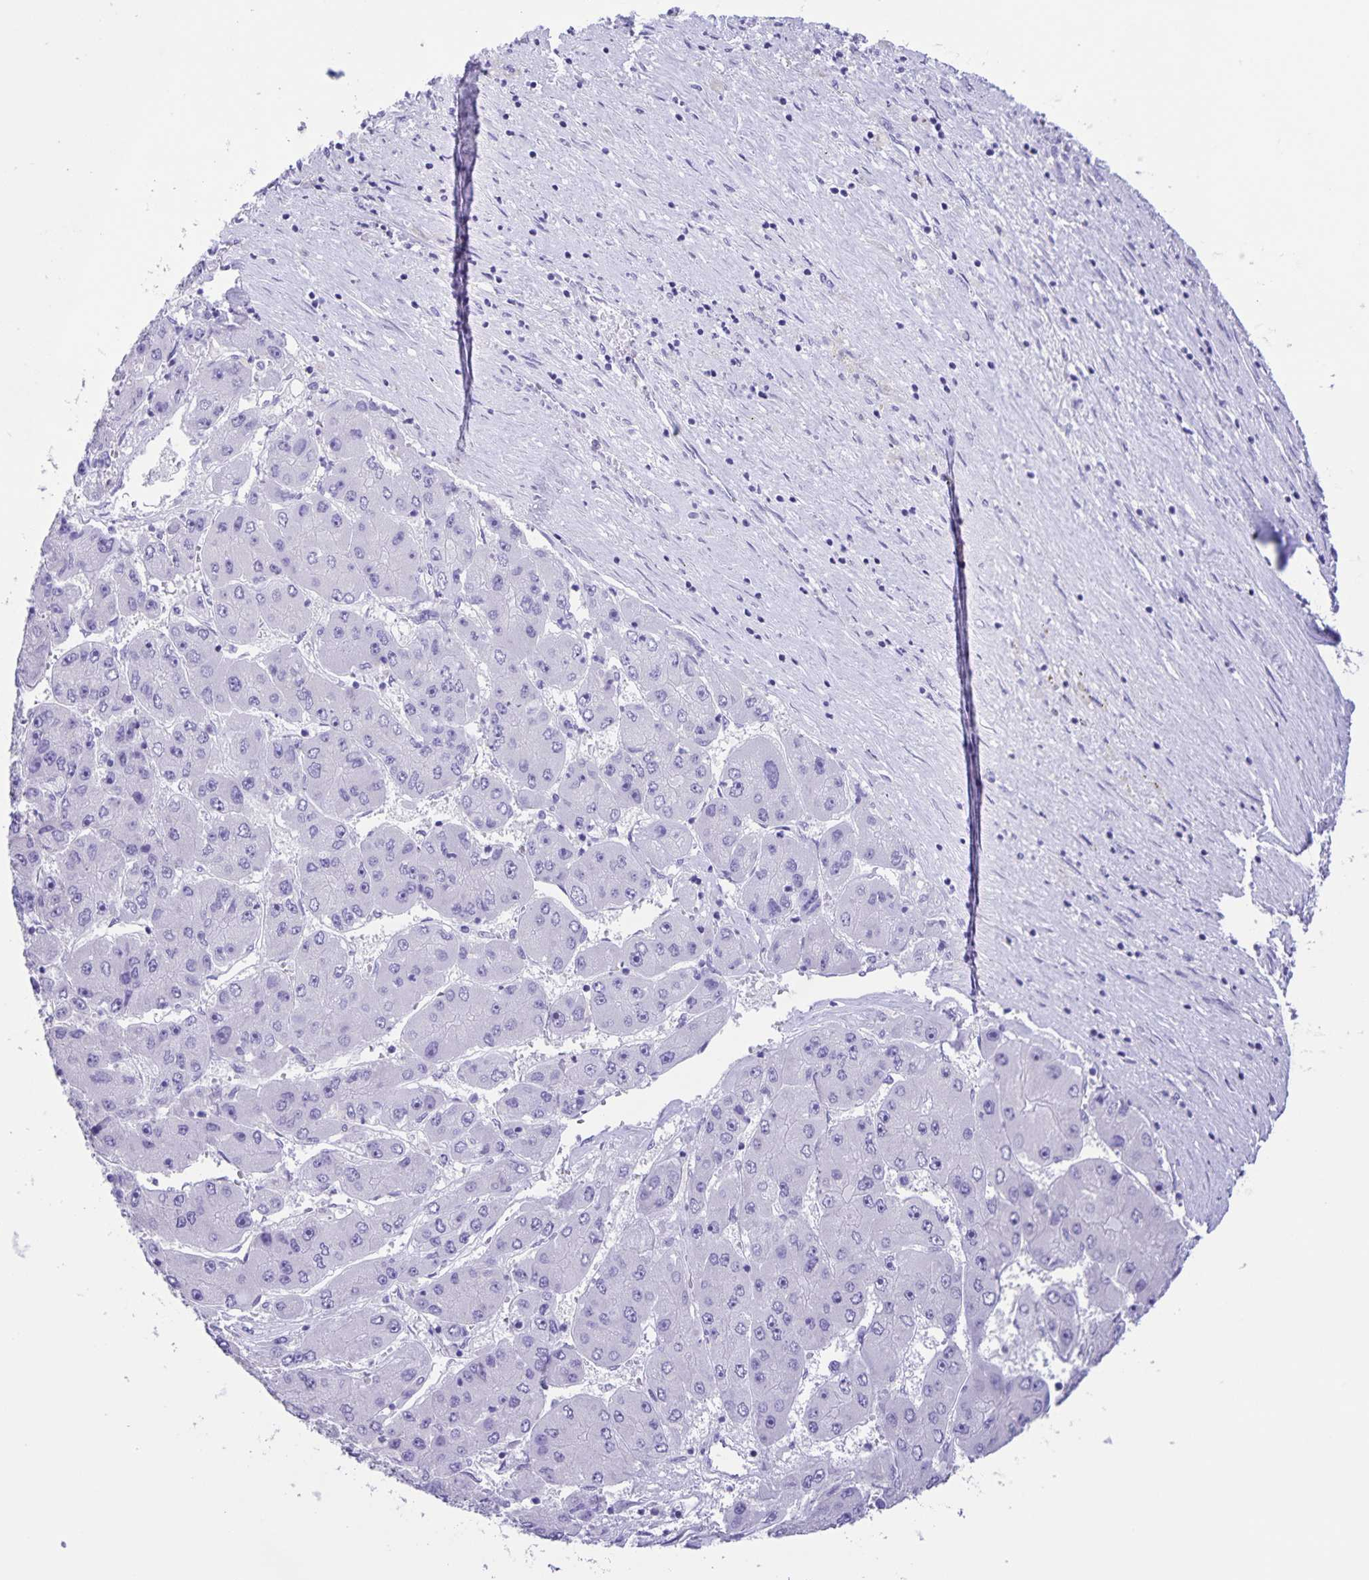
{"staining": {"intensity": "negative", "quantity": "none", "location": "none"}, "tissue": "liver cancer", "cell_type": "Tumor cells", "image_type": "cancer", "snomed": [{"axis": "morphology", "description": "Carcinoma, Hepatocellular, NOS"}, {"axis": "topography", "description": "Liver"}], "caption": "Immunohistochemistry (IHC) image of human liver cancer (hepatocellular carcinoma) stained for a protein (brown), which demonstrates no staining in tumor cells.", "gene": "CAPSL", "patient": {"sex": "female", "age": 61}}